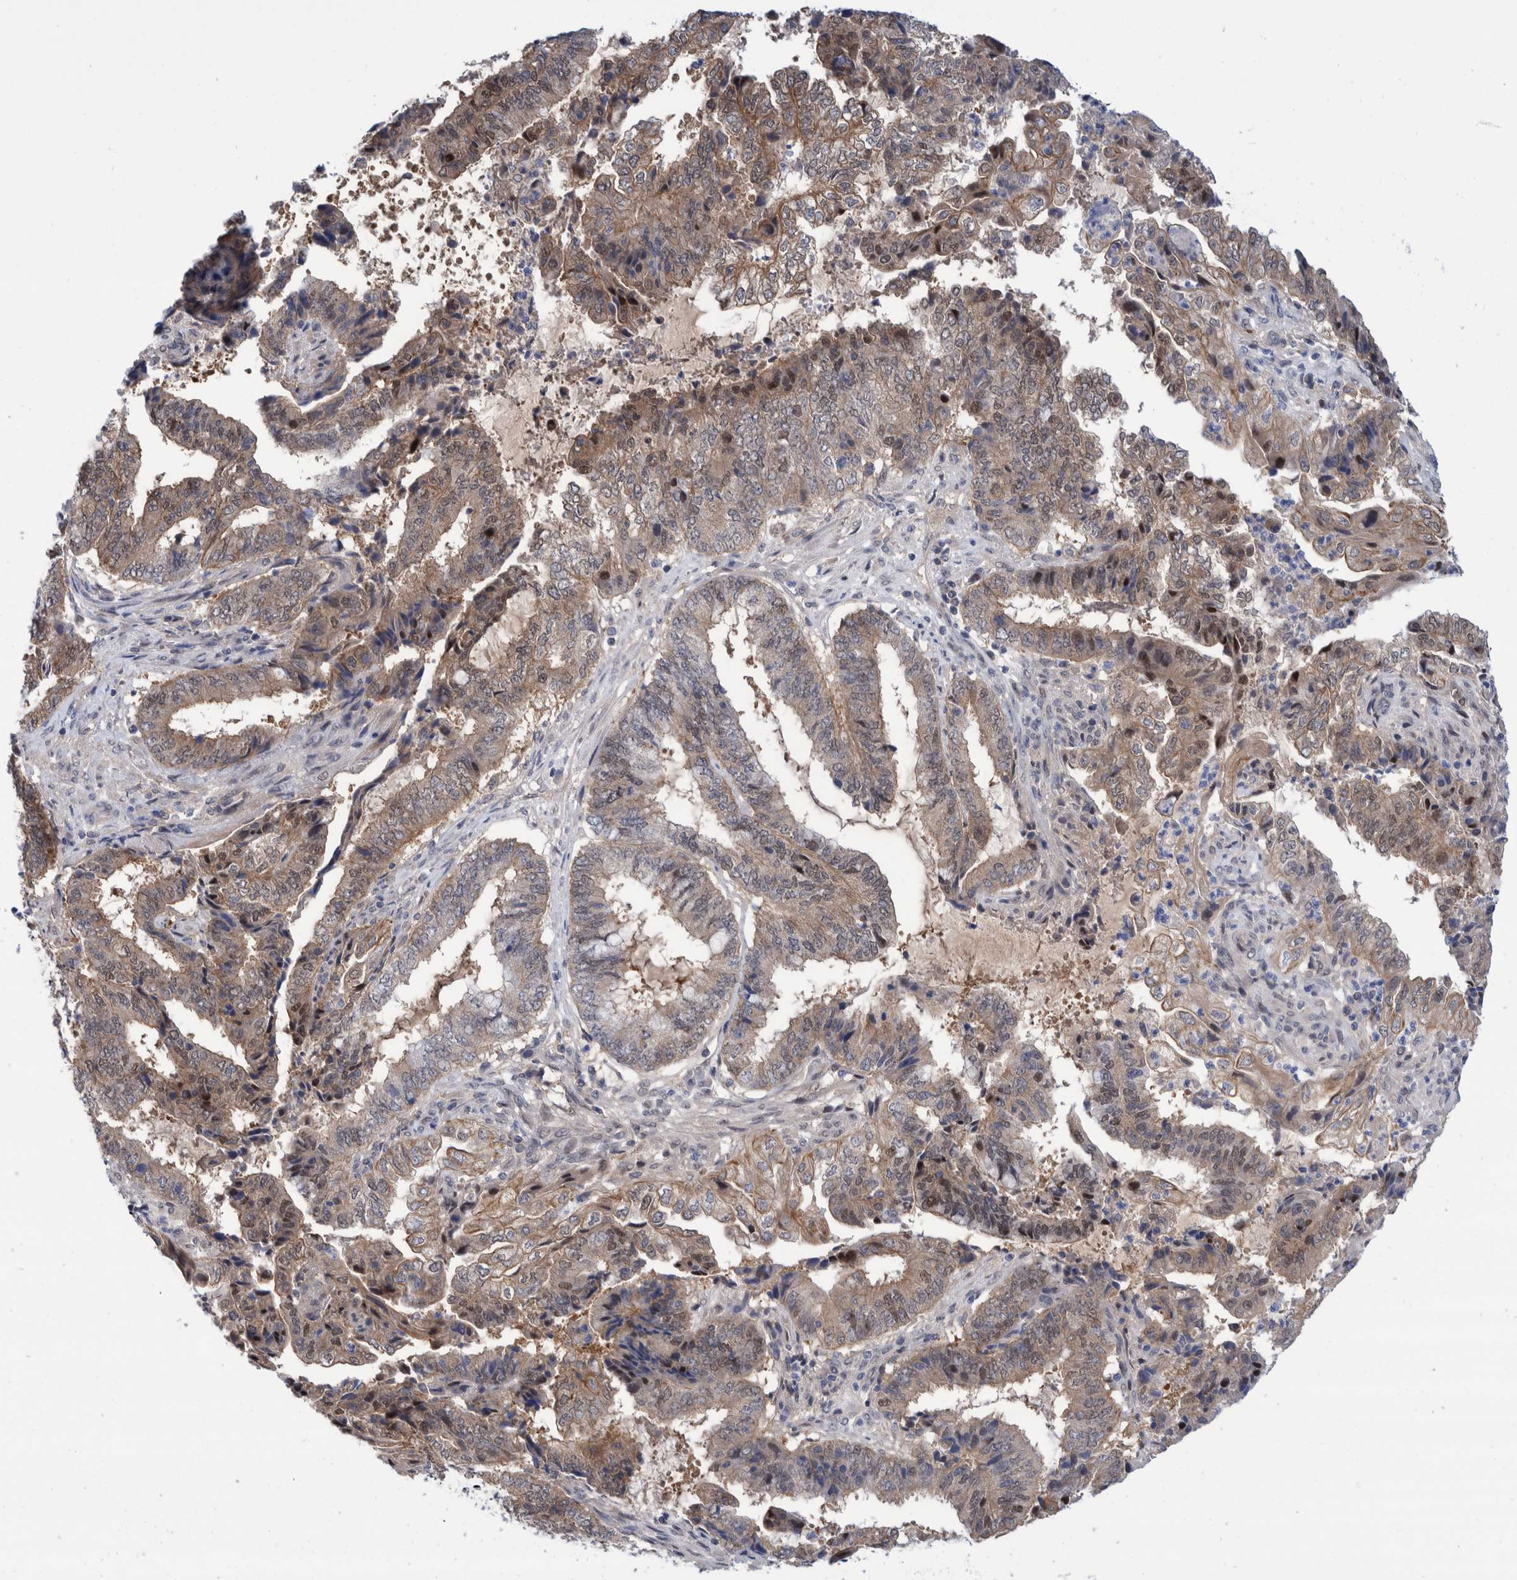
{"staining": {"intensity": "weak", "quantity": ">75%", "location": "cytoplasmic/membranous,nuclear"}, "tissue": "endometrial cancer", "cell_type": "Tumor cells", "image_type": "cancer", "snomed": [{"axis": "morphology", "description": "Adenocarcinoma, NOS"}, {"axis": "topography", "description": "Endometrium"}], "caption": "A brown stain shows weak cytoplasmic/membranous and nuclear positivity of a protein in adenocarcinoma (endometrial) tumor cells.", "gene": "PFAS", "patient": {"sex": "female", "age": 51}}